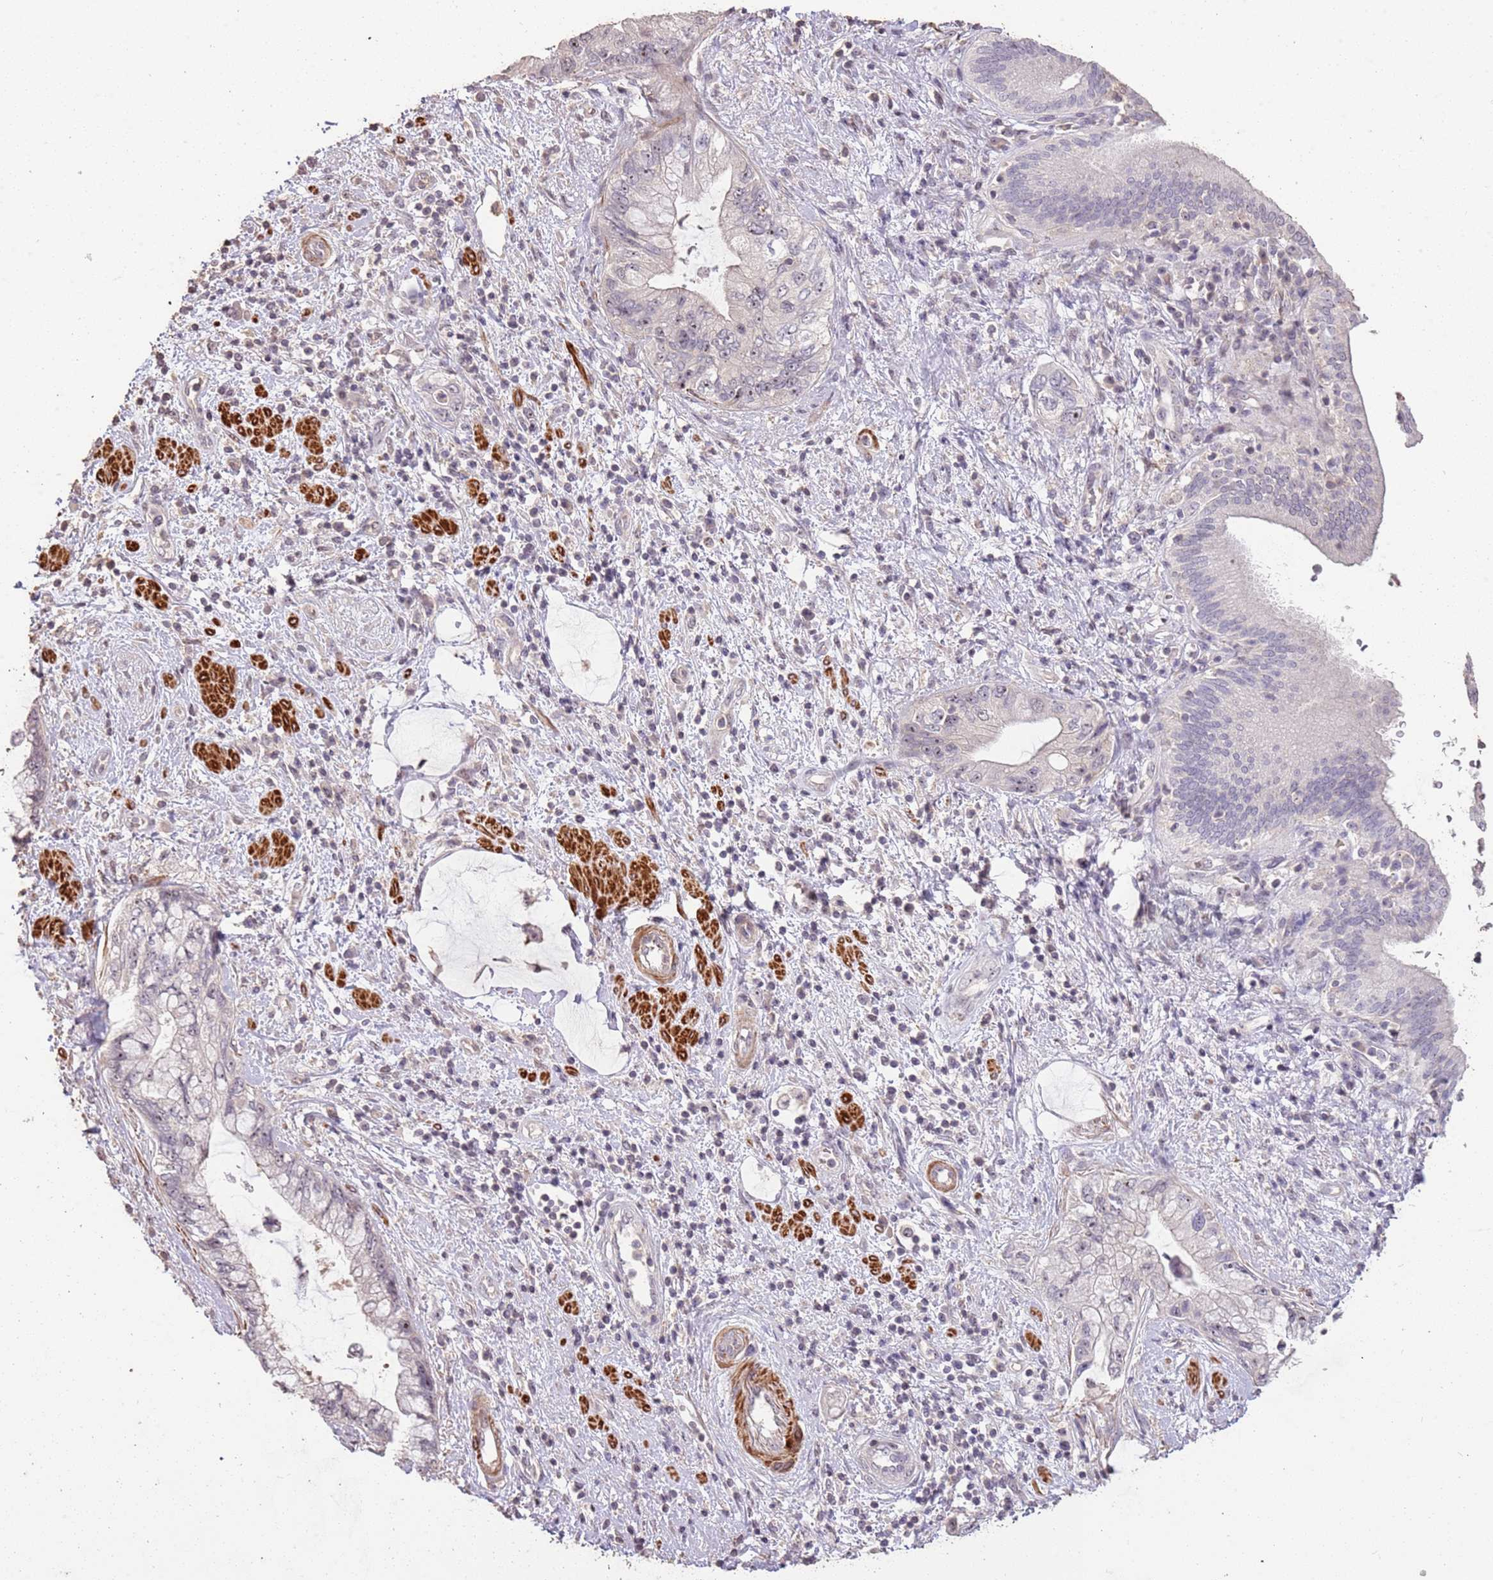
{"staining": {"intensity": "negative", "quantity": "none", "location": "none"}, "tissue": "pancreatic cancer", "cell_type": "Tumor cells", "image_type": "cancer", "snomed": [{"axis": "morphology", "description": "Adenocarcinoma, NOS"}, {"axis": "topography", "description": "Pancreas"}], "caption": "This is an IHC image of human pancreatic cancer. There is no expression in tumor cells.", "gene": "ADTRP", "patient": {"sex": "female", "age": 73}}